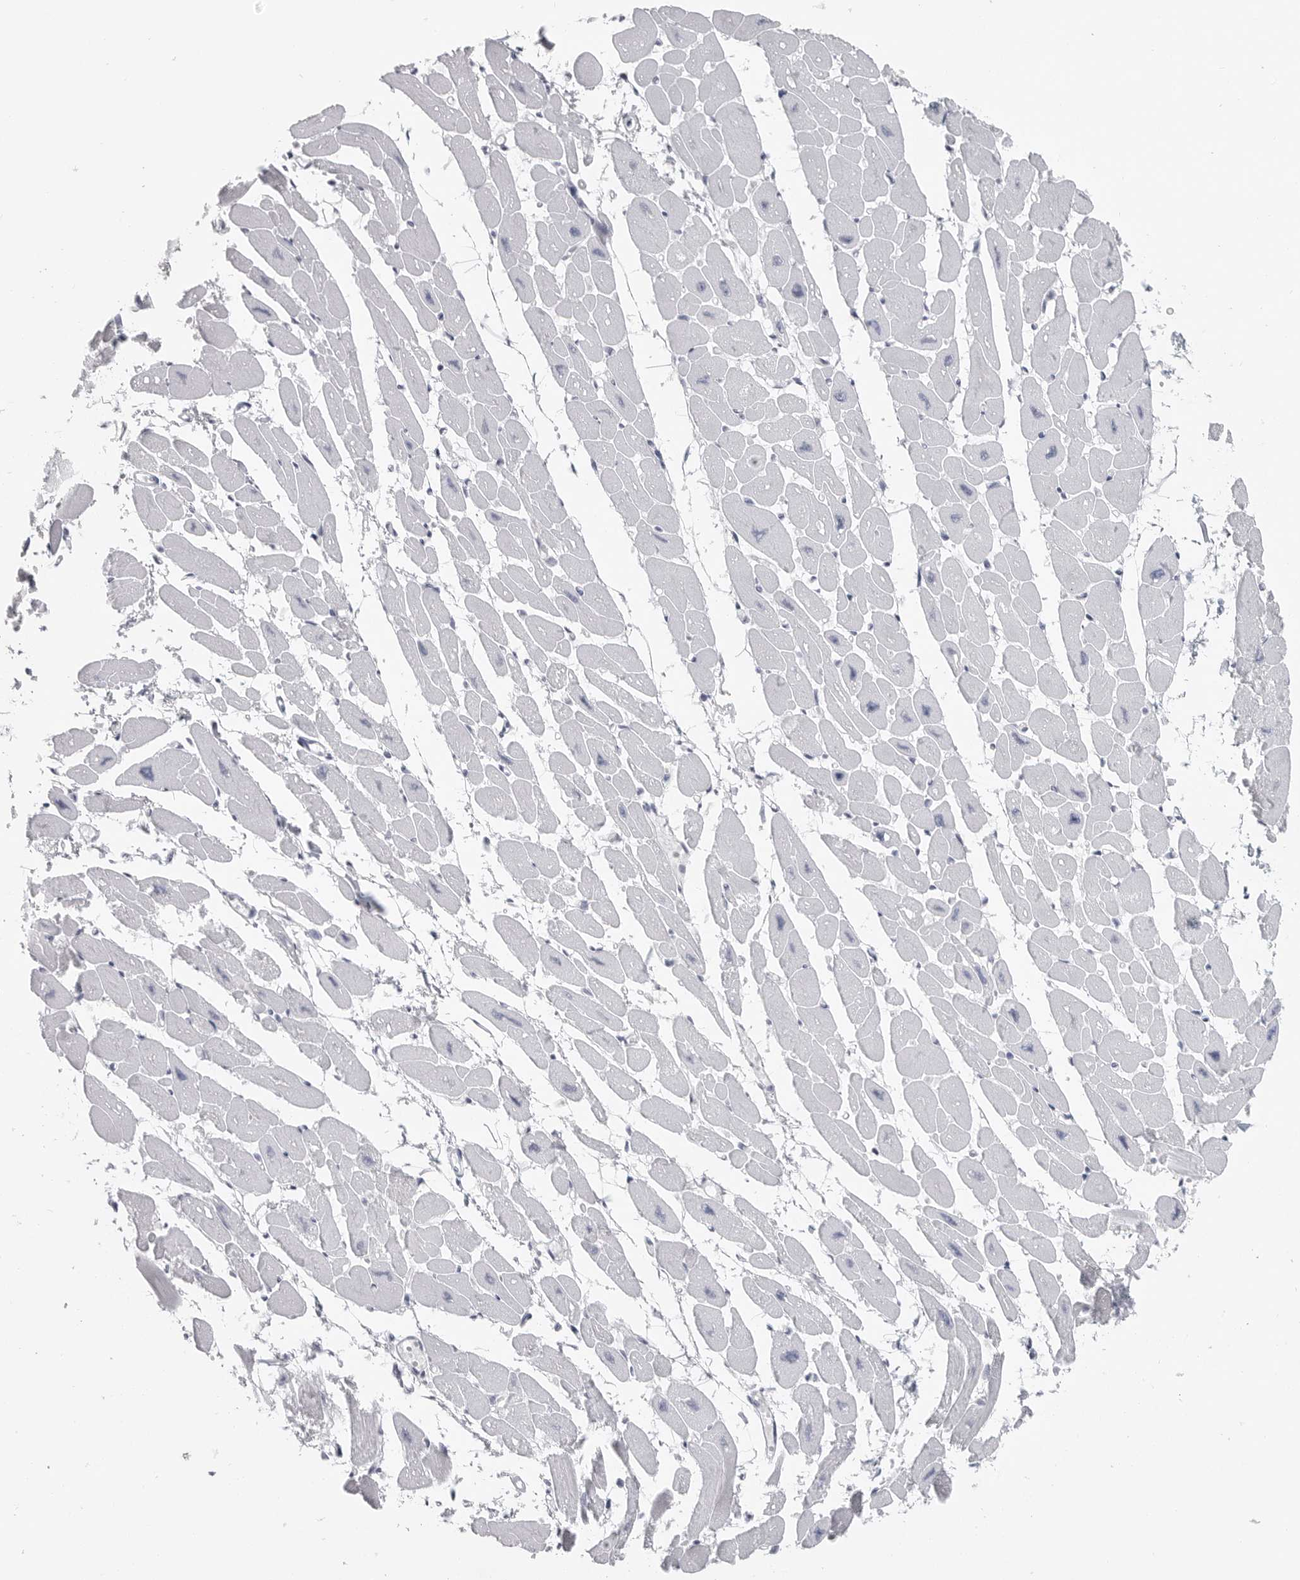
{"staining": {"intensity": "negative", "quantity": "none", "location": "none"}, "tissue": "heart muscle", "cell_type": "Cardiomyocytes", "image_type": "normal", "snomed": [{"axis": "morphology", "description": "Normal tissue, NOS"}, {"axis": "topography", "description": "Heart"}], "caption": "Cardiomyocytes show no significant positivity in benign heart muscle.", "gene": "LY6D", "patient": {"sex": "female", "age": 54}}